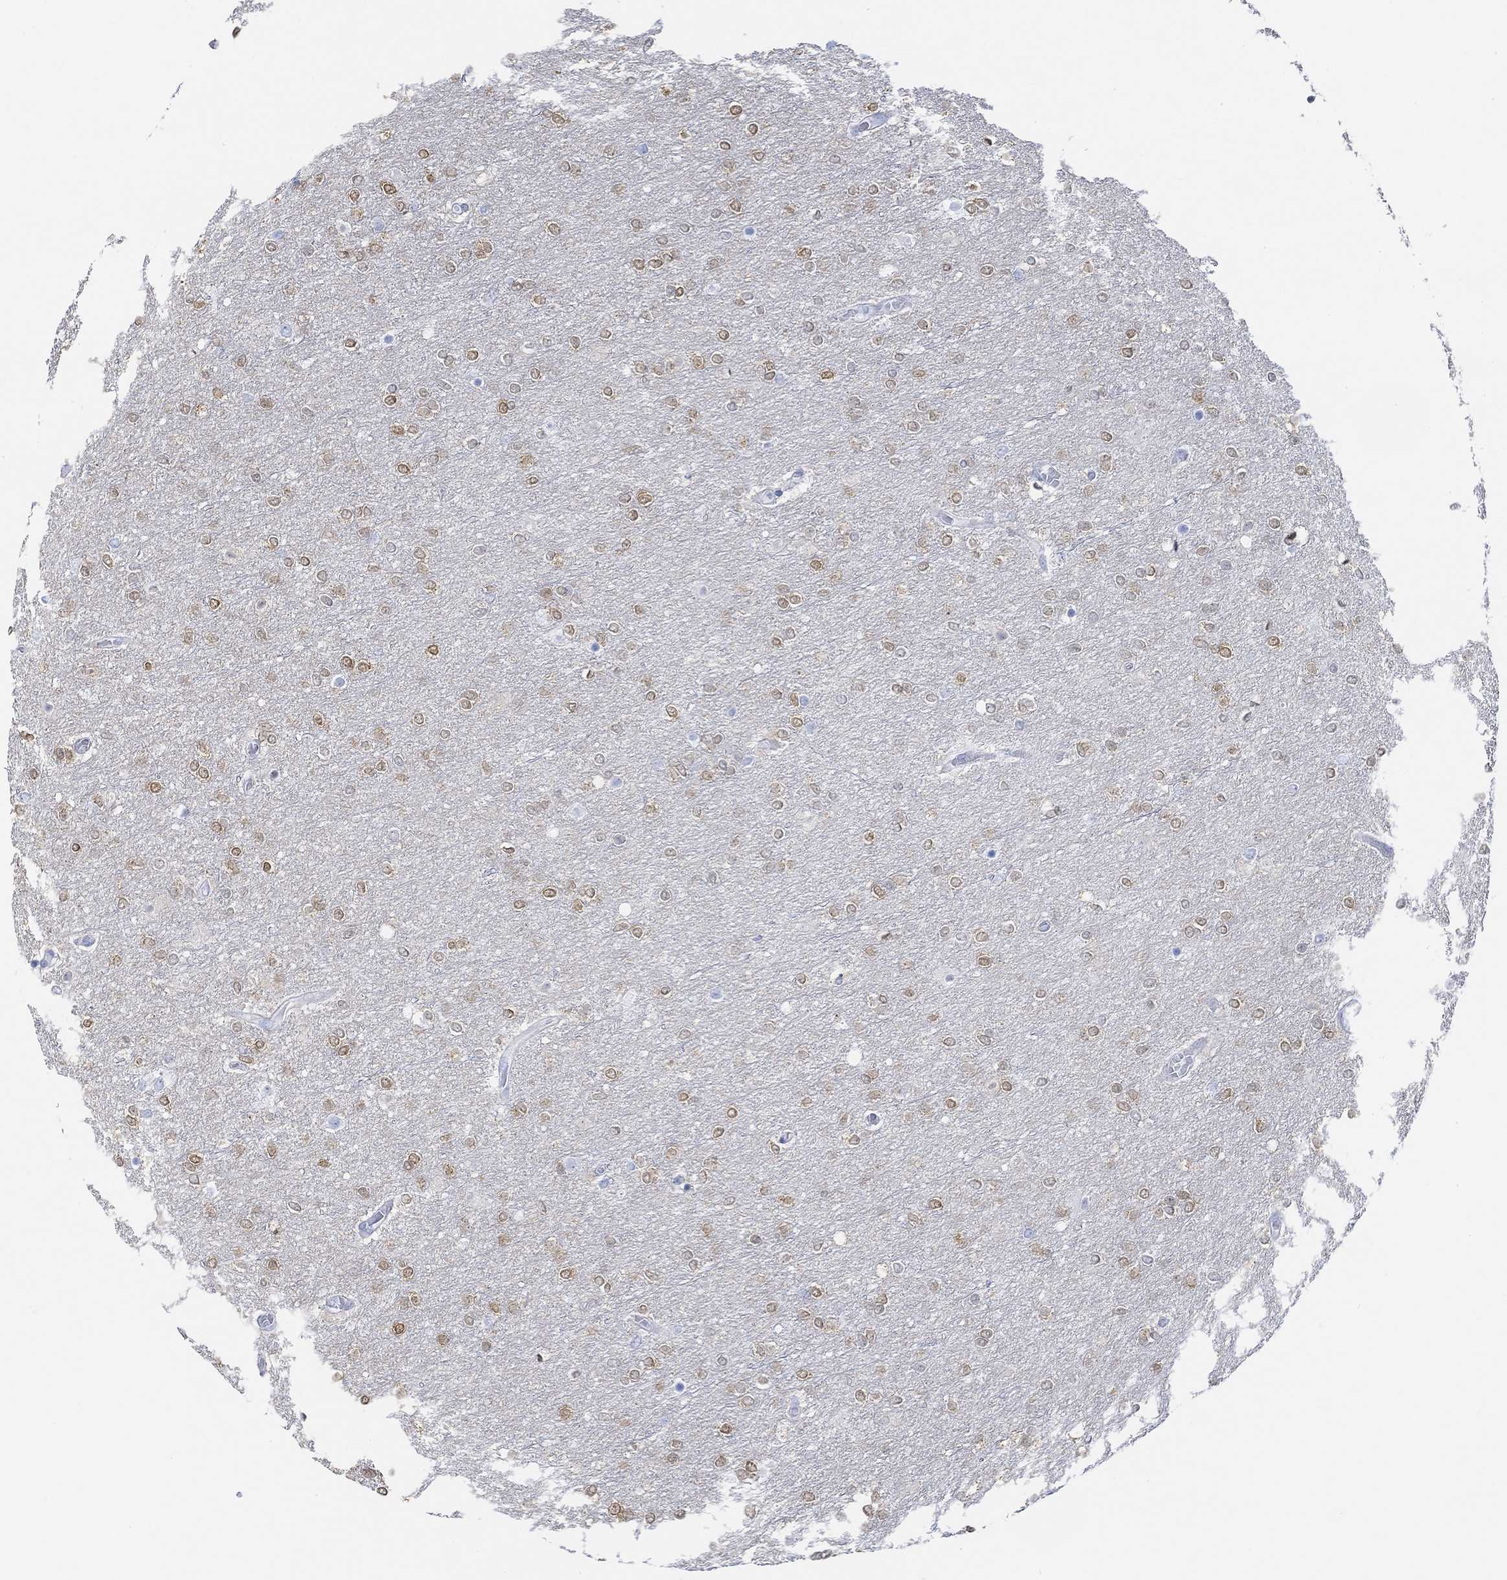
{"staining": {"intensity": "weak", "quantity": ">75%", "location": "nuclear"}, "tissue": "glioma", "cell_type": "Tumor cells", "image_type": "cancer", "snomed": [{"axis": "morphology", "description": "Glioma, malignant, High grade"}, {"axis": "topography", "description": "Brain"}], "caption": "The immunohistochemical stain shows weak nuclear staining in tumor cells of glioma tissue.", "gene": "TPPP3", "patient": {"sex": "female", "age": 61}}